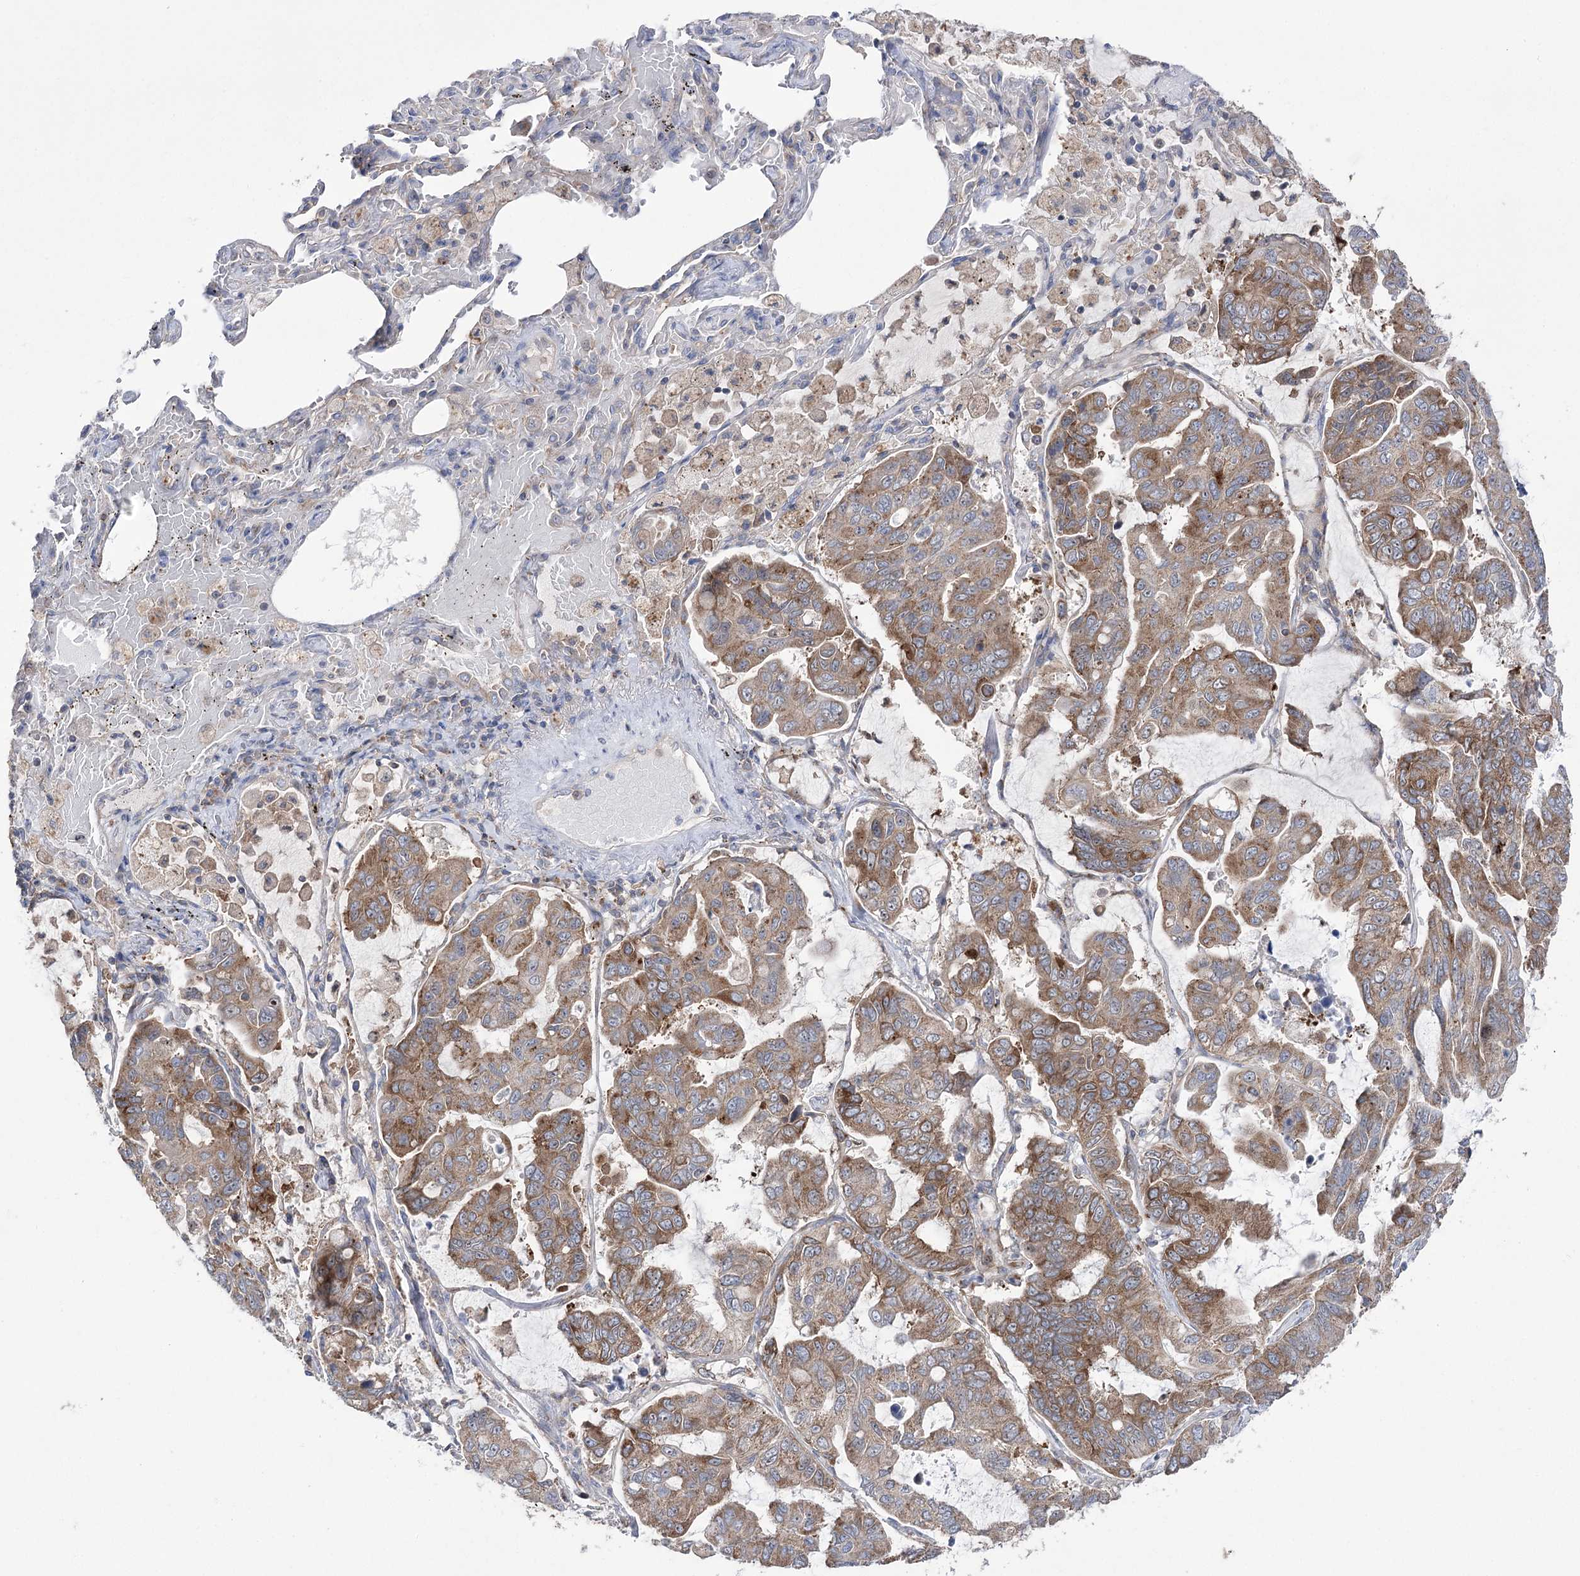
{"staining": {"intensity": "moderate", "quantity": ">75%", "location": "cytoplasmic/membranous"}, "tissue": "lung cancer", "cell_type": "Tumor cells", "image_type": "cancer", "snomed": [{"axis": "morphology", "description": "Adenocarcinoma, NOS"}, {"axis": "topography", "description": "Lung"}], "caption": "Brown immunohistochemical staining in adenocarcinoma (lung) reveals moderate cytoplasmic/membranous expression in approximately >75% of tumor cells.", "gene": "ZNF622", "patient": {"sex": "male", "age": 64}}